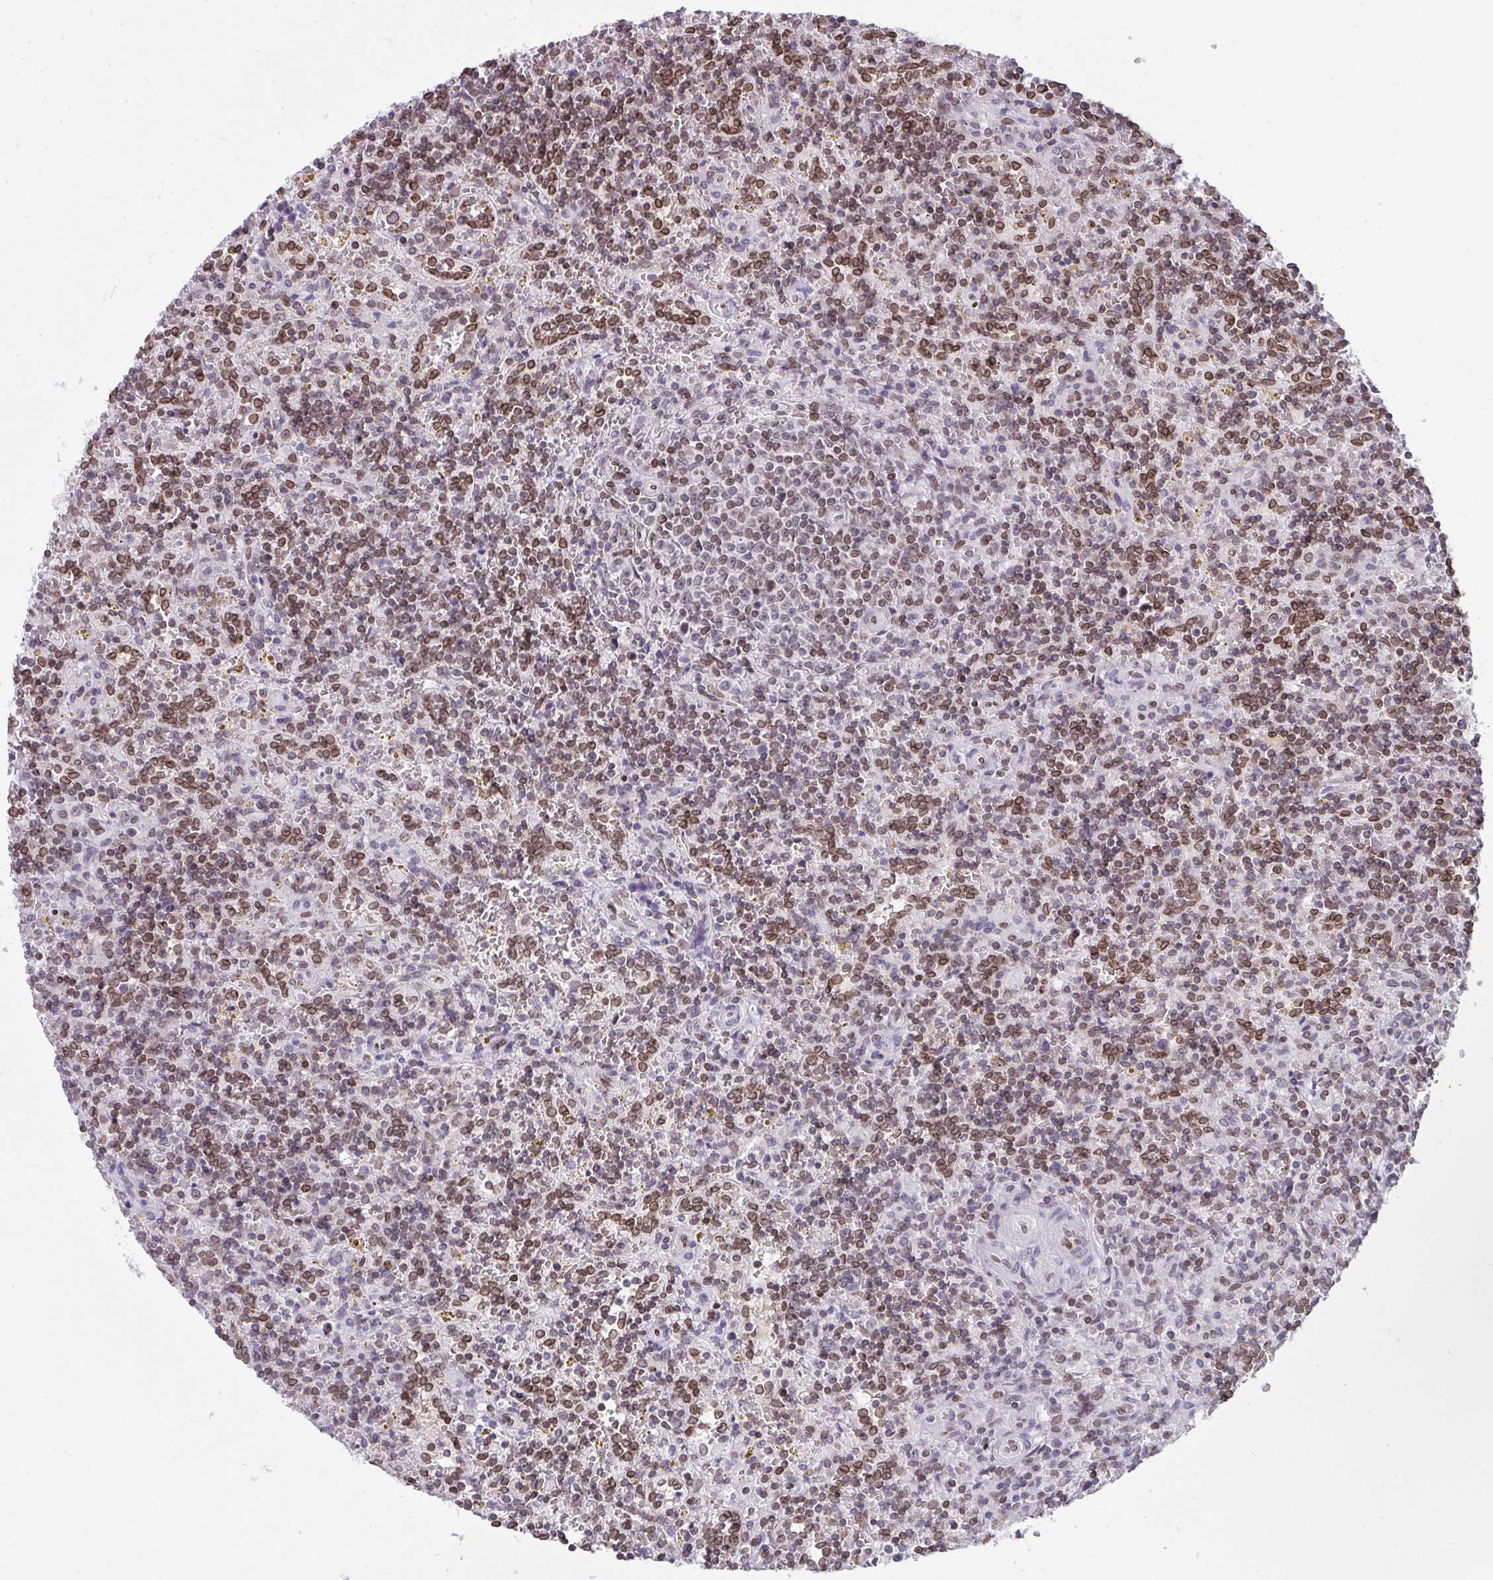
{"staining": {"intensity": "moderate", "quantity": "25%-75%", "location": "cytoplasmic/membranous,nuclear"}, "tissue": "lymphoma", "cell_type": "Tumor cells", "image_type": "cancer", "snomed": [{"axis": "morphology", "description": "Malignant lymphoma, non-Hodgkin's type, Low grade"}, {"axis": "topography", "description": "Spleen"}], "caption": "A high-resolution histopathology image shows IHC staining of lymphoma, which shows moderate cytoplasmic/membranous and nuclear positivity in about 25%-75% of tumor cells.", "gene": "LMNB2", "patient": {"sex": "male", "age": 67}}